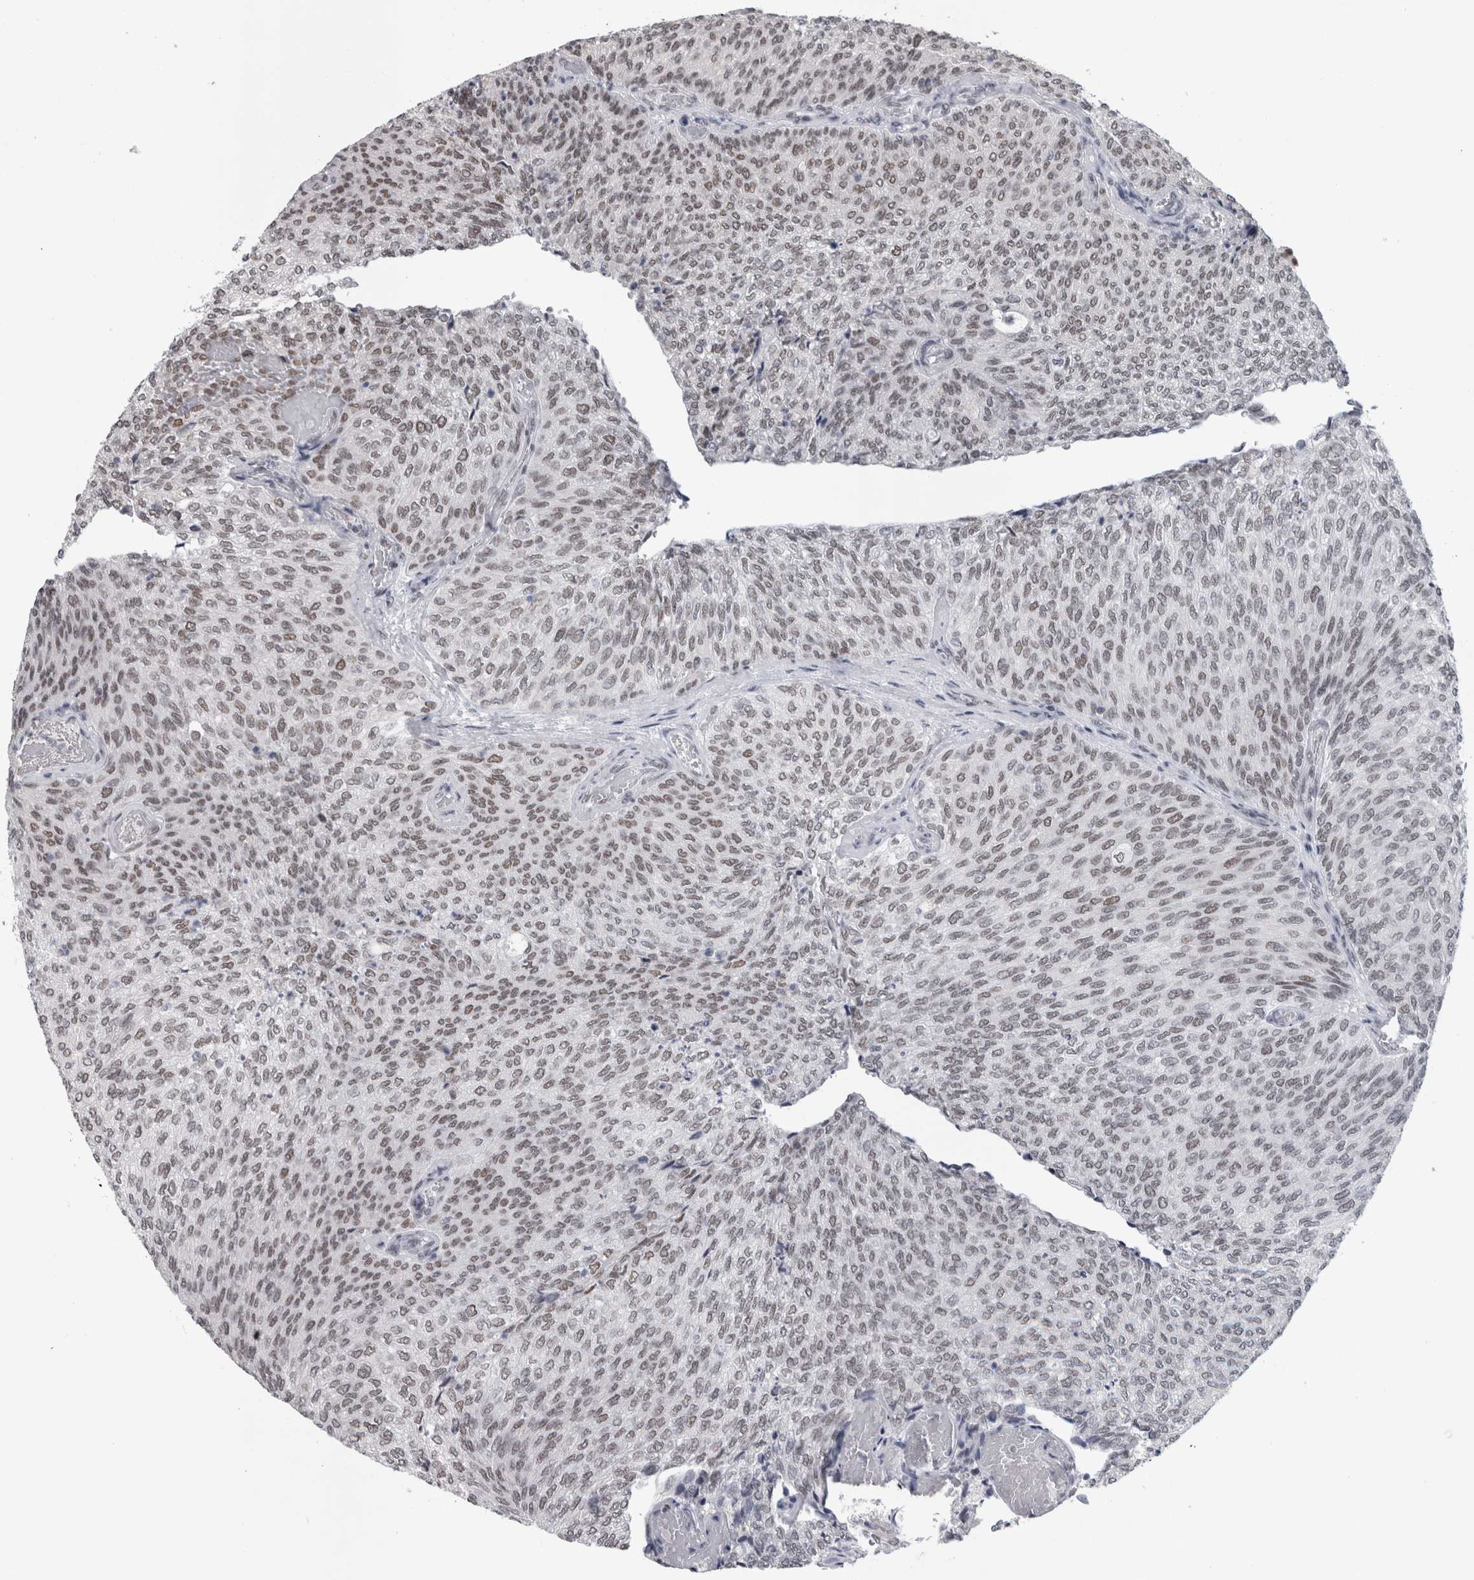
{"staining": {"intensity": "weak", "quantity": ">75%", "location": "nuclear"}, "tissue": "urothelial cancer", "cell_type": "Tumor cells", "image_type": "cancer", "snomed": [{"axis": "morphology", "description": "Urothelial carcinoma, Low grade"}, {"axis": "topography", "description": "Urinary bladder"}], "caption": "Low-grade urothelial carcinoma stained with a brown dye shows weak nuclear positive staining in about >75% of tumor cells.", "gene": "ARID4B", "patient": {"sex": "female", "age": 79}}